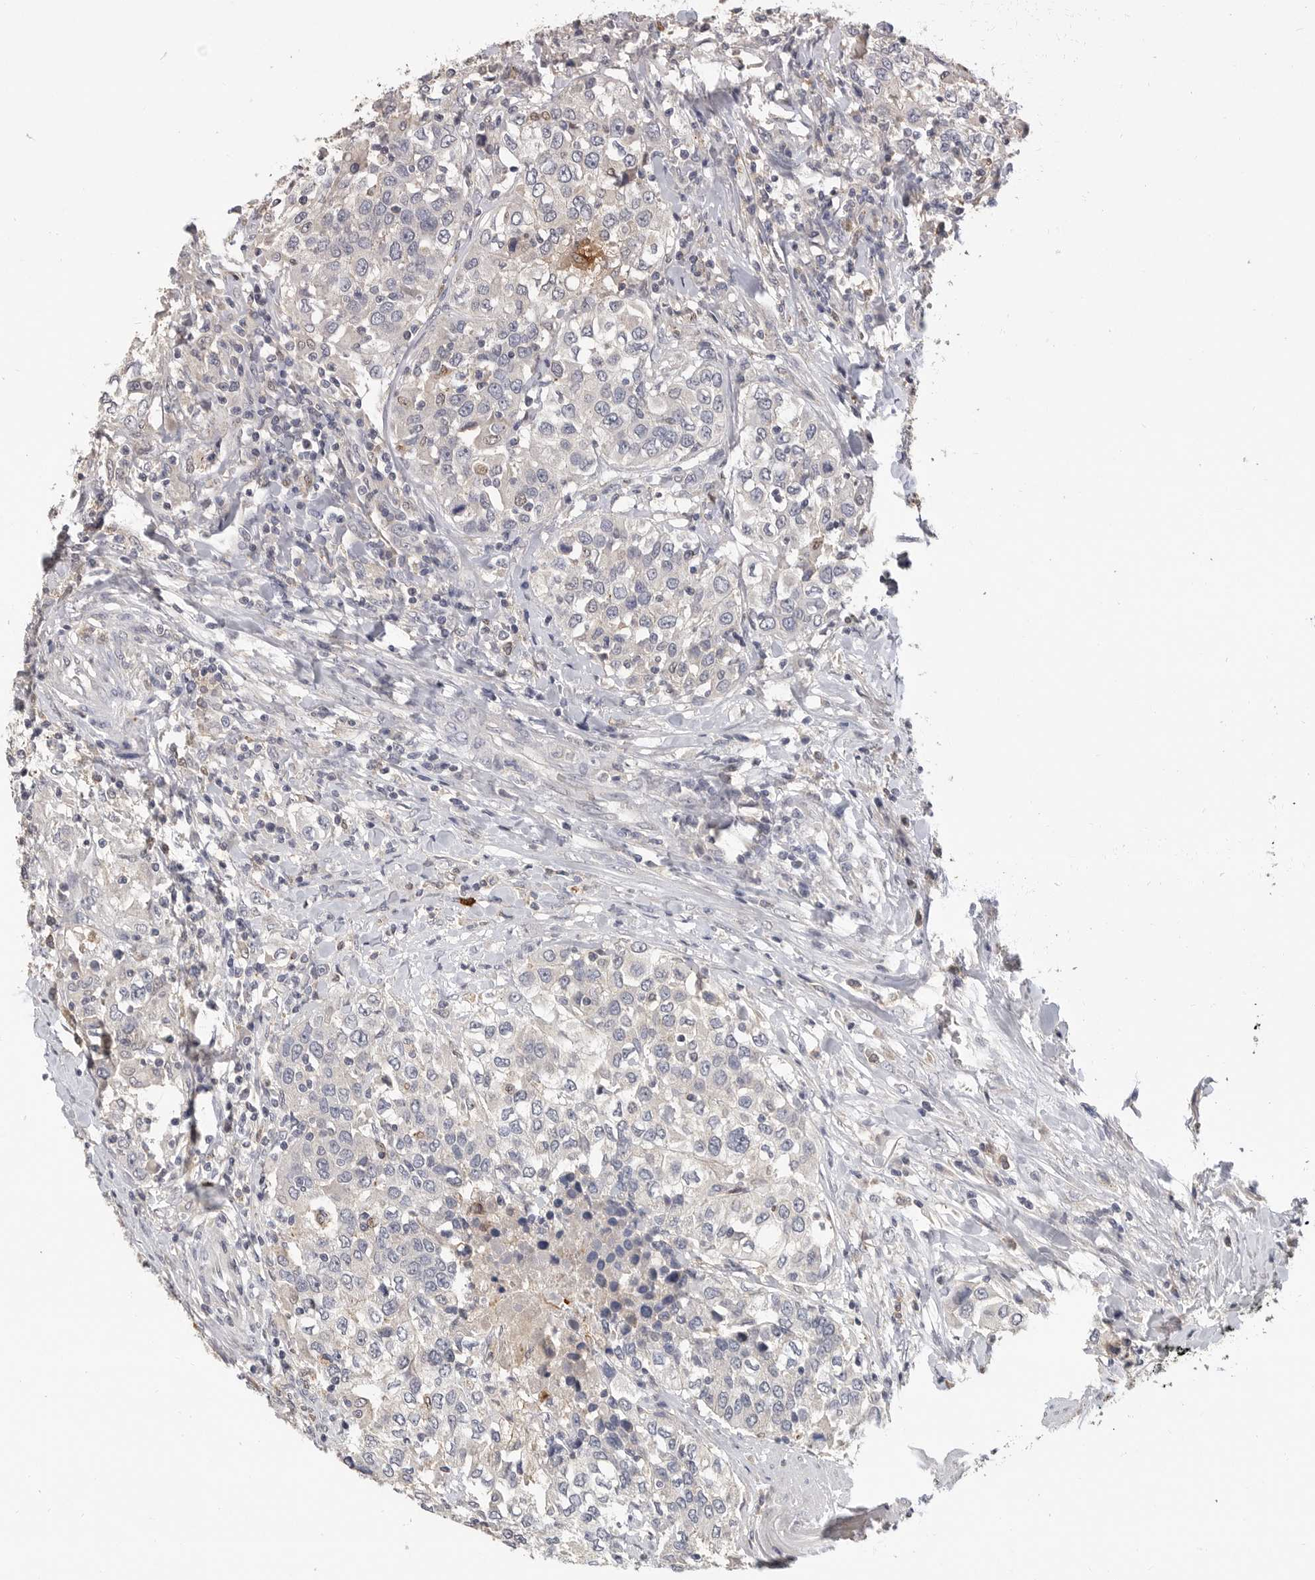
{"staining": {"intensity": "negative", "quantity": "none", "location": "none"}, "tissue": "urothelial cancer", "cell_type": "Tumor cells", "image_type": "cancer", "snomed": [{"axis": "morphology", "description": "Urothelial carcinoma, High grade"}, {"axis": "topography", "description": "Urinary bladder"}], "caption": "DAB immunohistochemical staining of human high-grade urothelial carcinoma shows no significant expression in tumor cells. (Stains: DAB (3,3'-diaminobenzidine) immunohistochemistry (IHC) with hematoxylin counter stain, Microscopy: brightfield microscopy at high magnification).", "gene": "LTBR", "patient": {"sex": "female", "age": 80}}